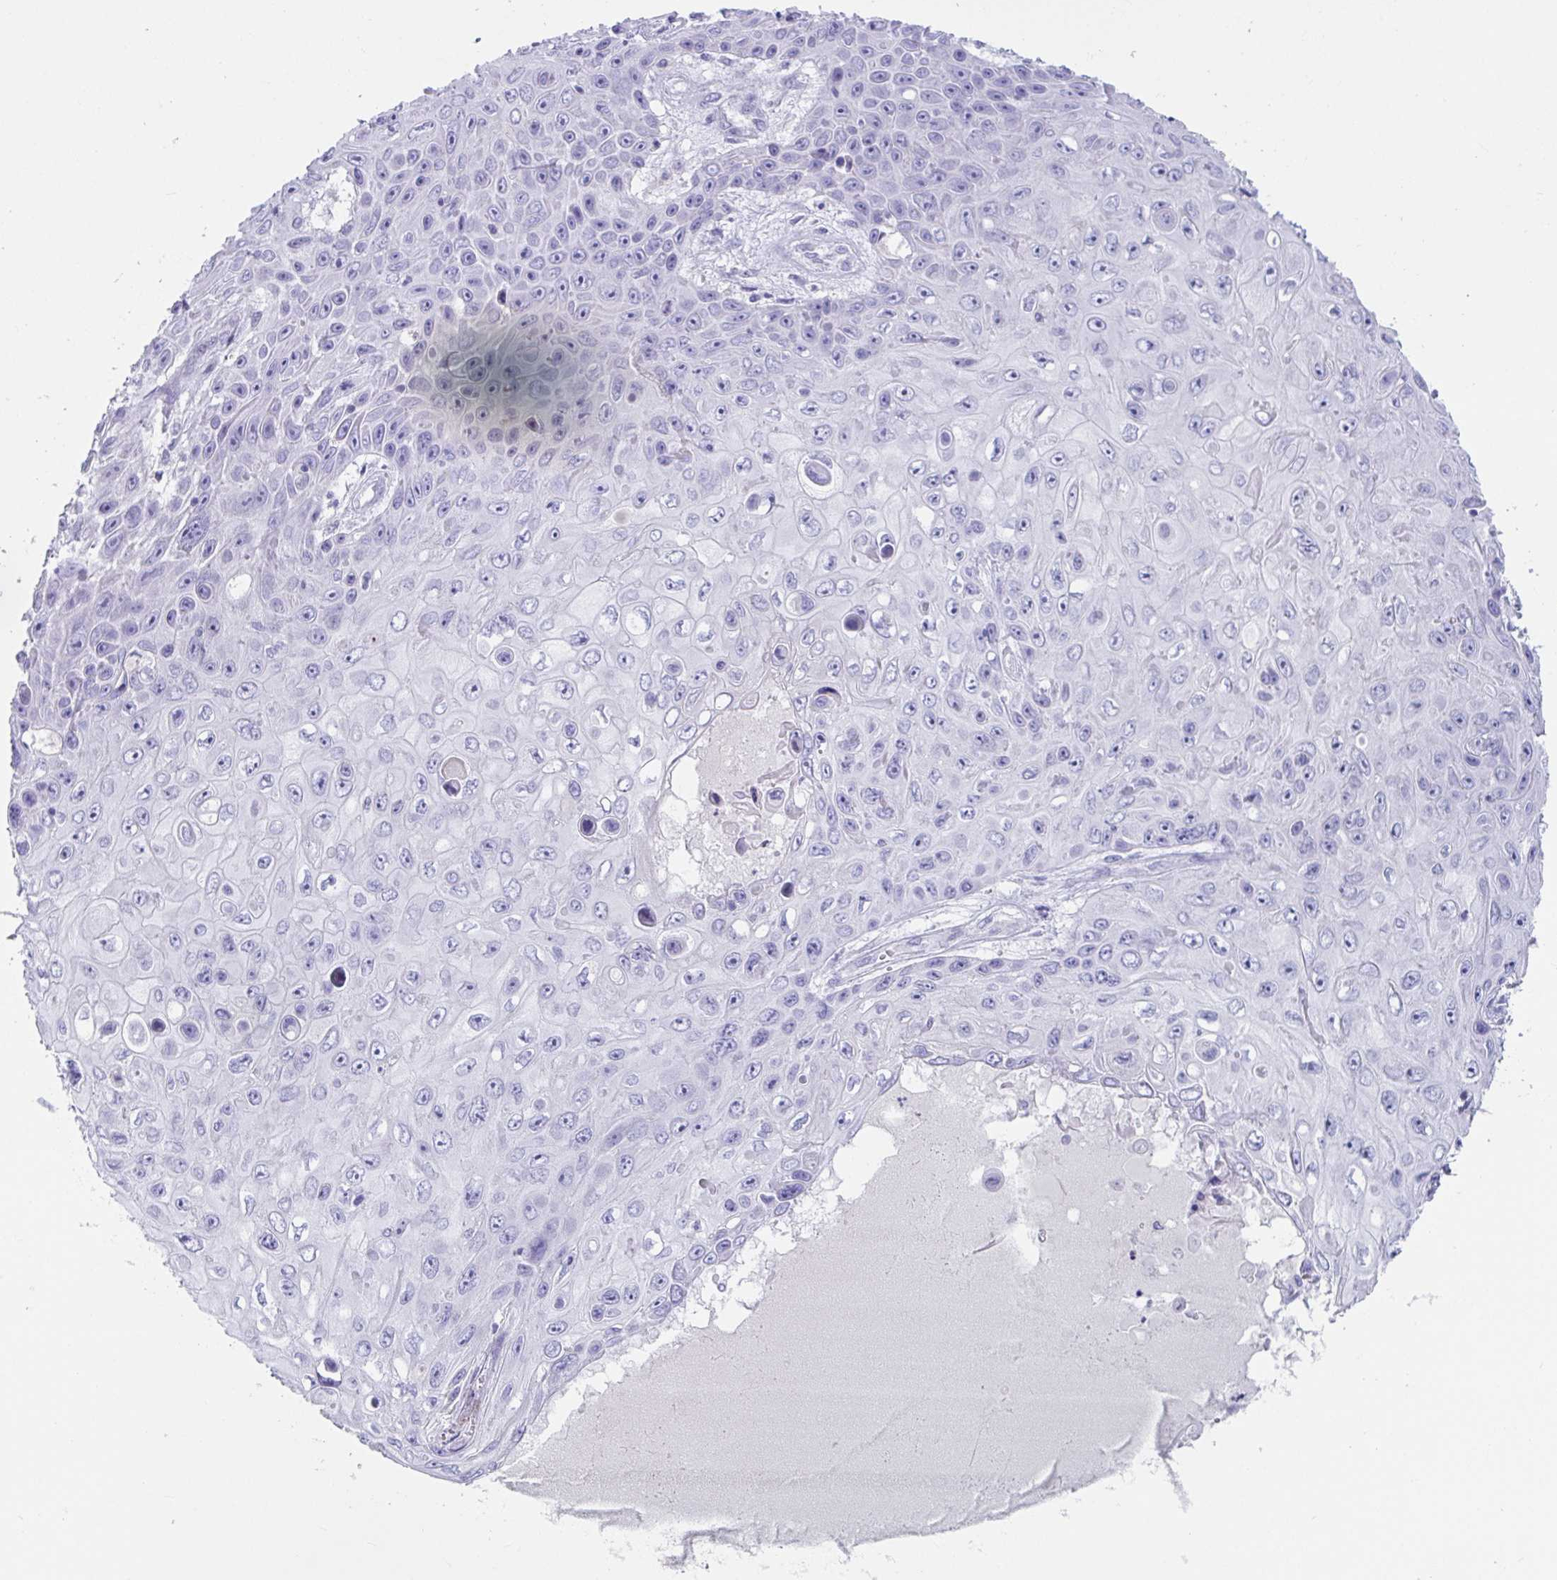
{"staining": {"intensity": "negative", "quantity": "none", "location": "none"}, "tissue": "skin cancer", "cell_type": "Tumor cells", "image_type": "cancer", "snomed": [{"axis": "morphology", "description": "Squamous cell carcinoma, NOS"}, {"axis": "topography", "description": "Skin"}], "caption": "Protein analysis of skin squamous cell carcinoma demonstrates no significant staining in tumor cells. (Brightfield microscopy of DAB (3,3'-diaminobenzidine) IHC at high magnification).", "gene": "PLA2G1B", "patient": {"sex": "male", "age": 82}}